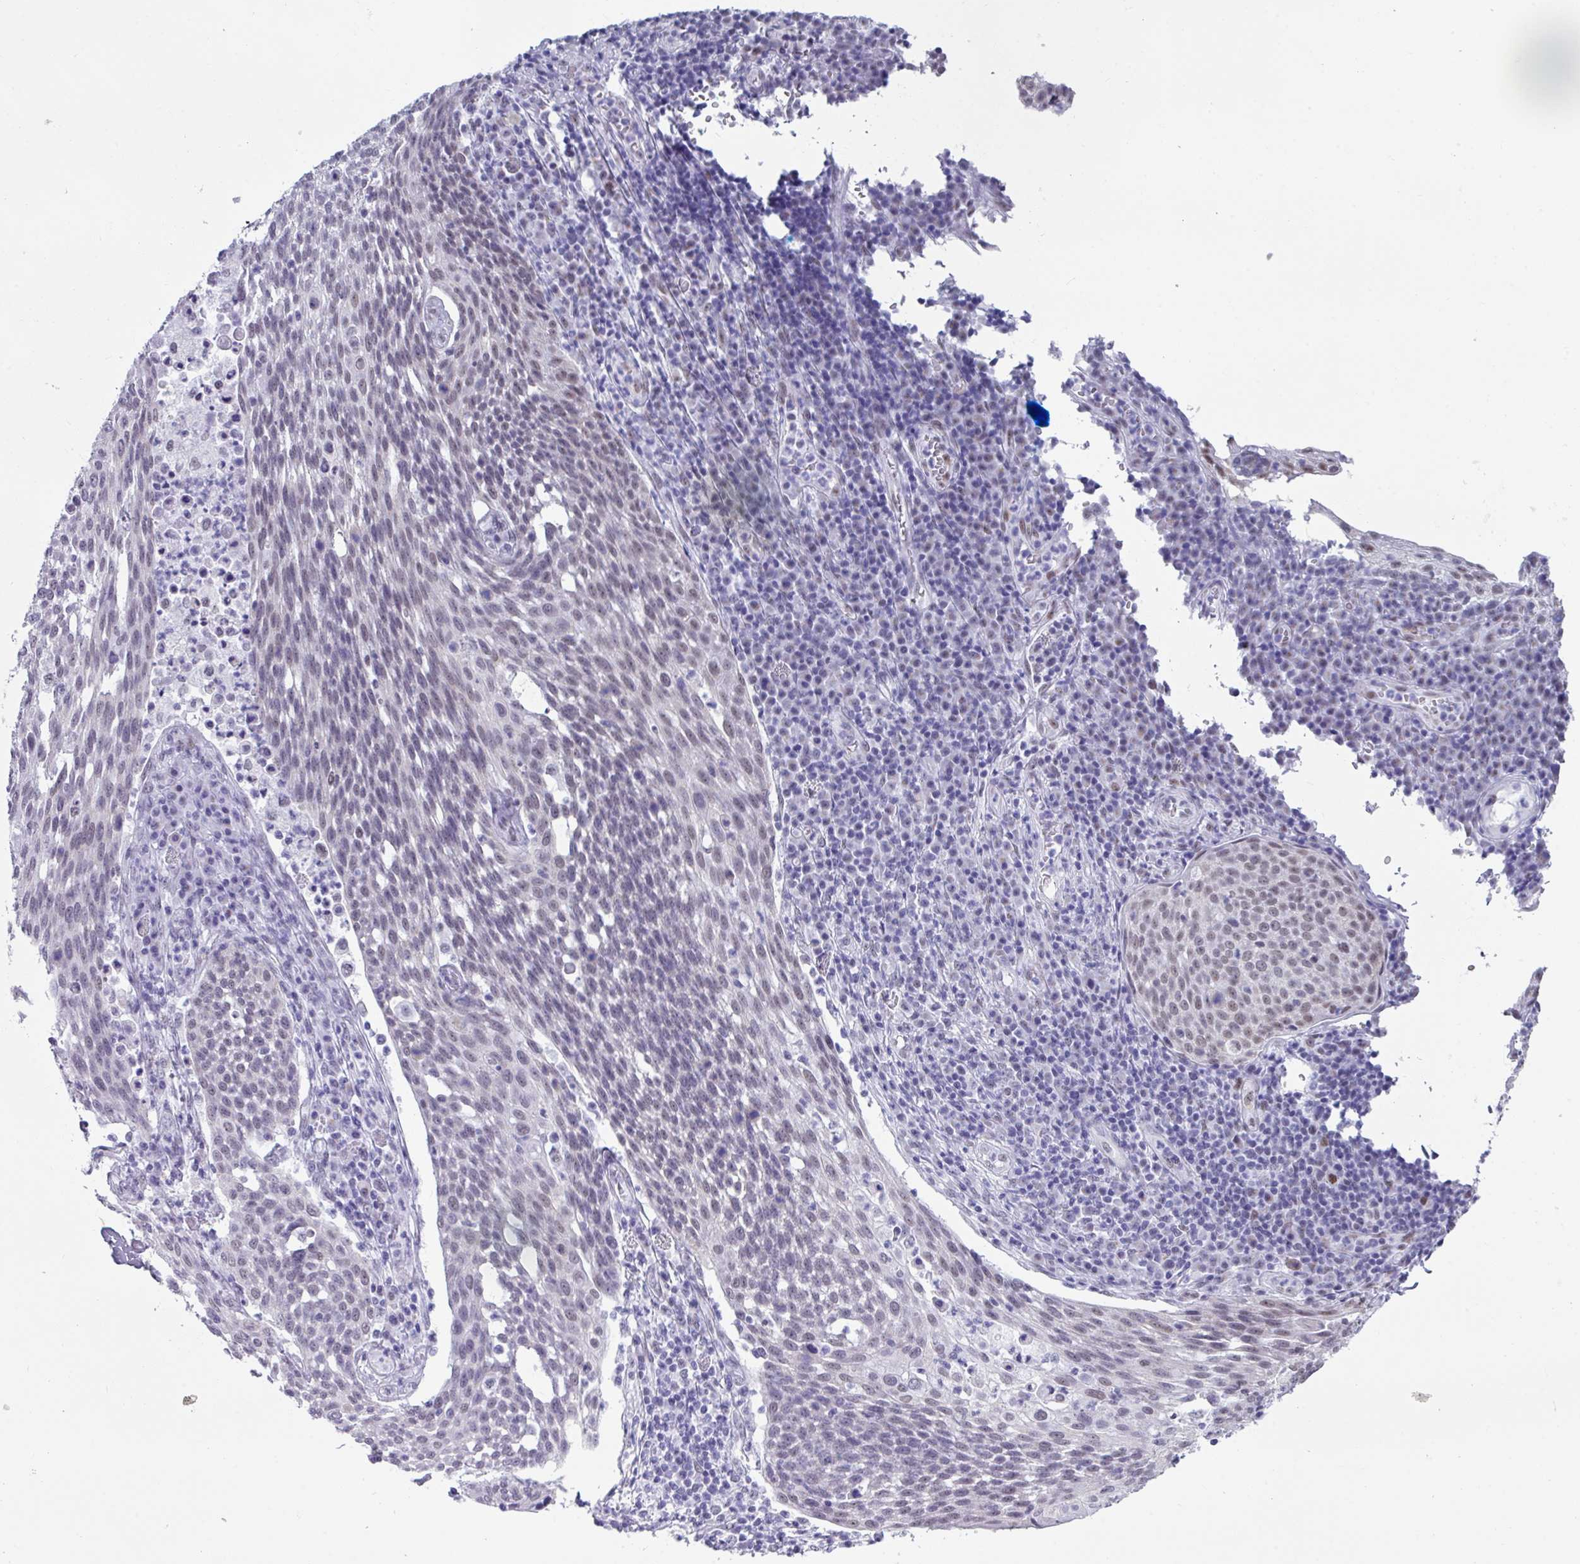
{"staining": {"intensity": "moderate", "quantity": "<25%", "location": "cytoplasmic/membranous"}, "tissue": "cervical cancer", "cell_type": "Tumor cells", "image_type": "cancer", "snomed": [{"axis": "morphology", "description": "Squamous cell carcinoma, NOS"}, {"axis": "topography", "description": "Cervix"}], "caption": "Brown immunohistochemical staining in cervical cancer (squamous cell carcinoma) displays moderate cytoplasmic/membranous staining in about <25% of tumor cells.", "gene": "PUF60", "patient": {"sex": "female", "age": 34}}